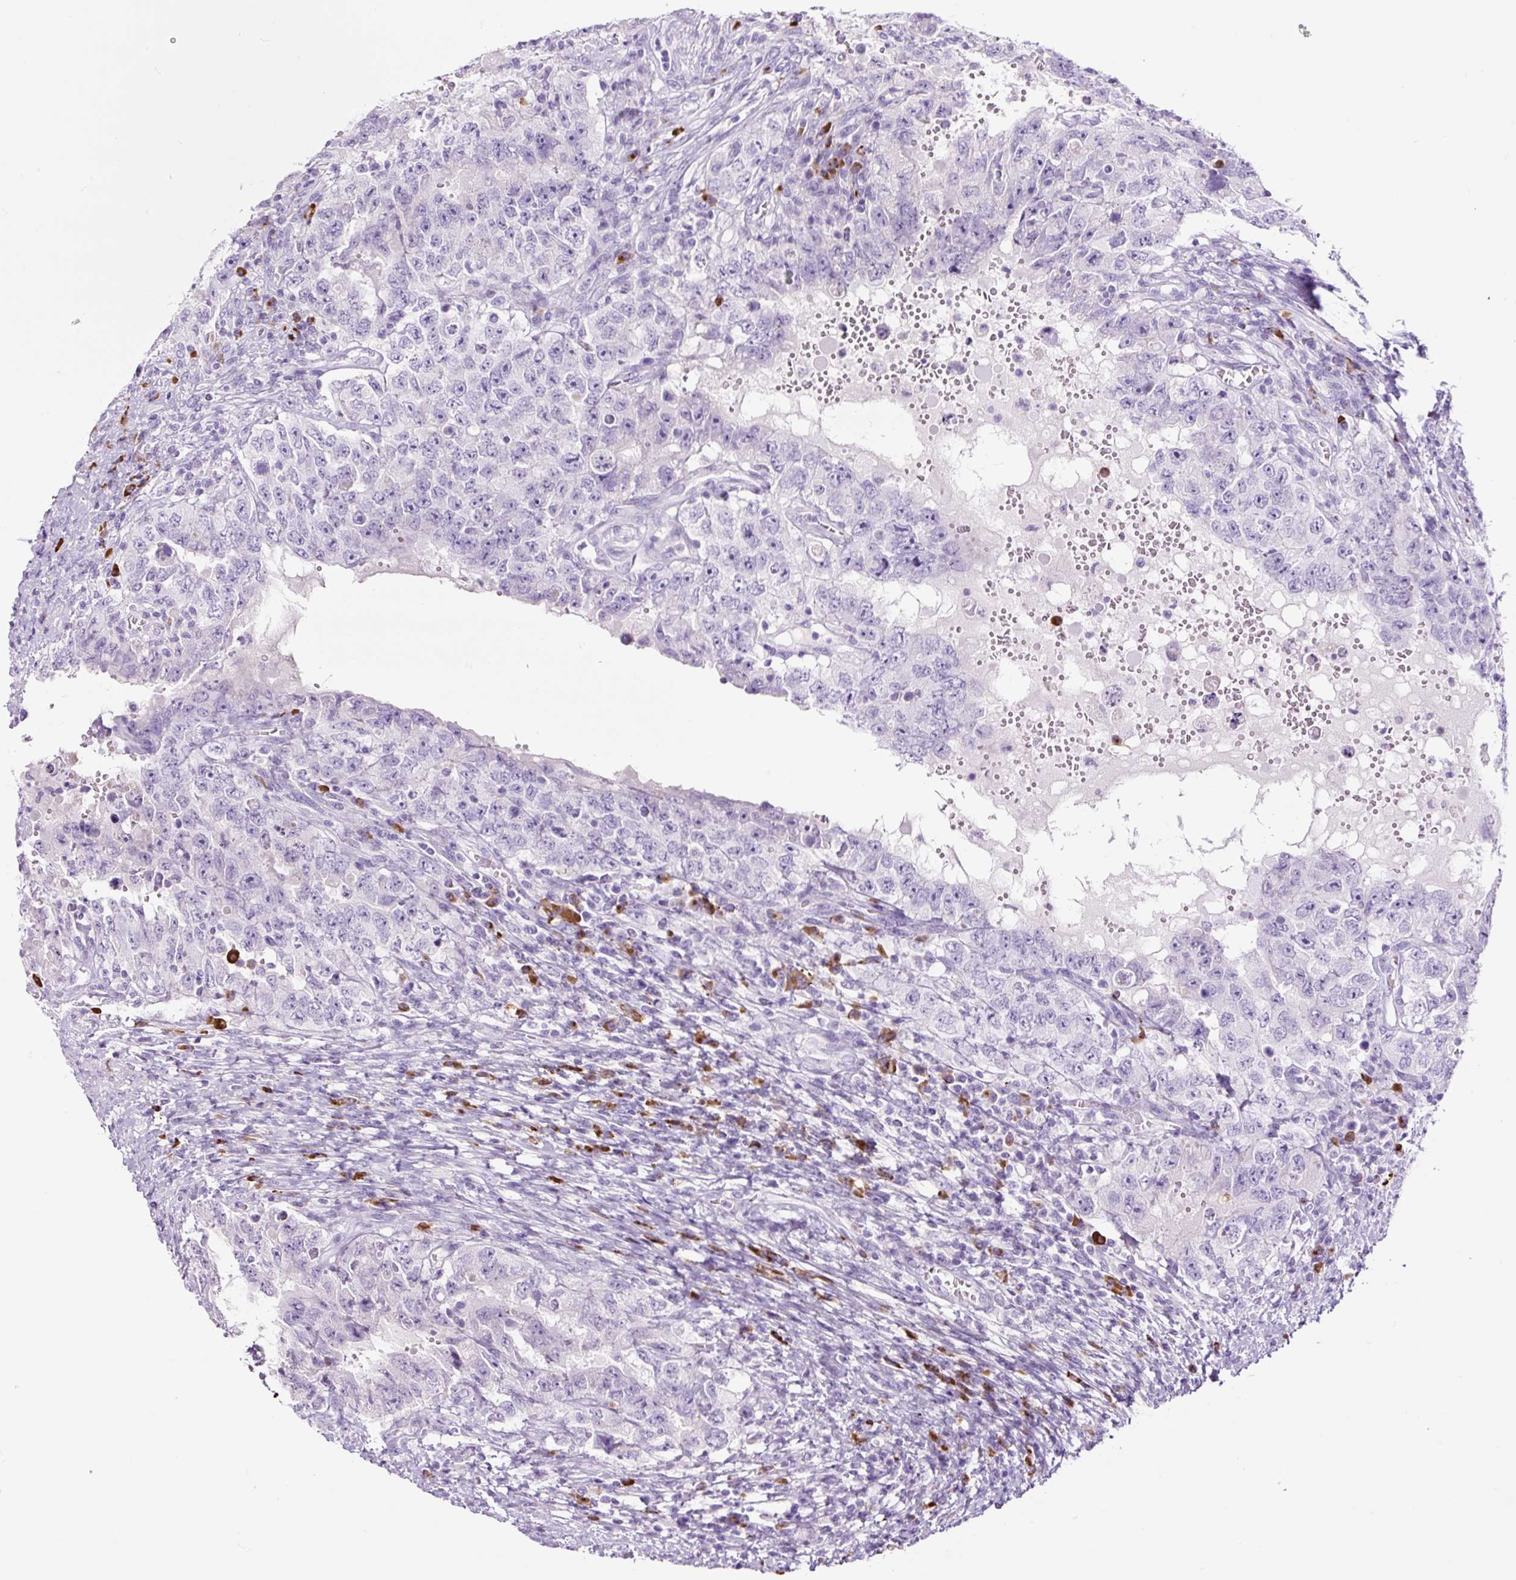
{"staining": {"intensity": "negative", "quantity": "none", "location": "none"}, "tissue": "testis cancer", "cell_type": "Tumor cells", "image_type": "cancer", "snomed": [{"axis": "morphology", "description": "Carcinoma, Embryonal, NOS"}, {"axis": "topography", "description": "Testis"}], "caption": "The image demonstrates no staining of tumor cells in embryonal carcinoma (testis). (DAB immunohistochemistry, high magnification).", "gene": "RNF212B", "patient": {"sex": "male", "age": 26}}